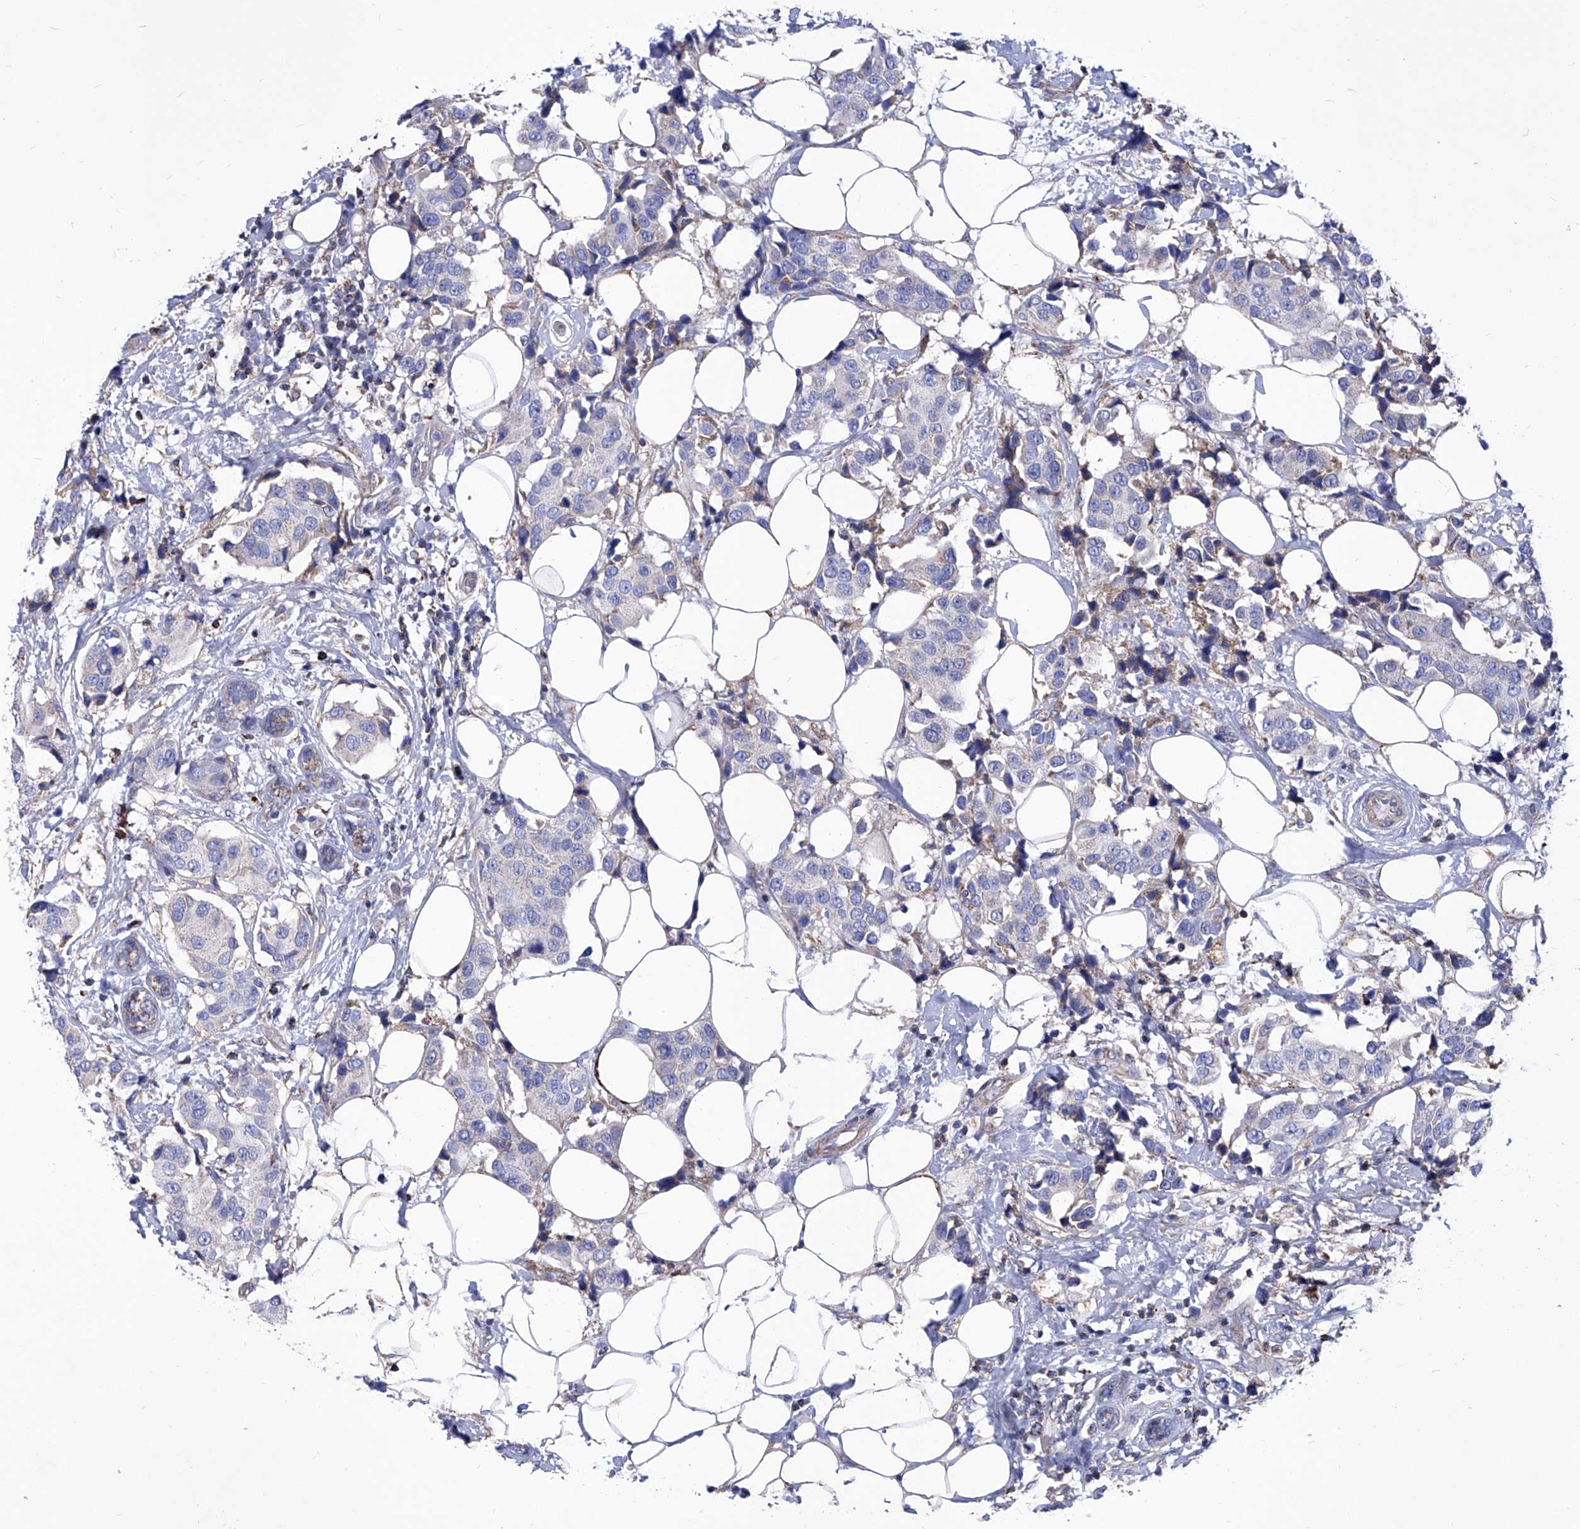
{"staining": {"intensity": "negative", "quantity": "none", "location": "none"}, "tissue": "breast cancer", "cell_type": "Tumor cells", "image_type": "cancer", "snomed": [{"axis": "morphology", "description": "Normal tissue, NOS"}, {"axis": "morphology", "description": "Duct carcinoma"}, {"axis": "topography", "description": "Breast"}], "caption": "Breast cancer (intraductal carcinoma) stained for a protein using immunohistochemistry (IHC) reveals no positivity tumor cells.", "gene": "HRNR", "patient": {"sex": "female", "age": 39}}